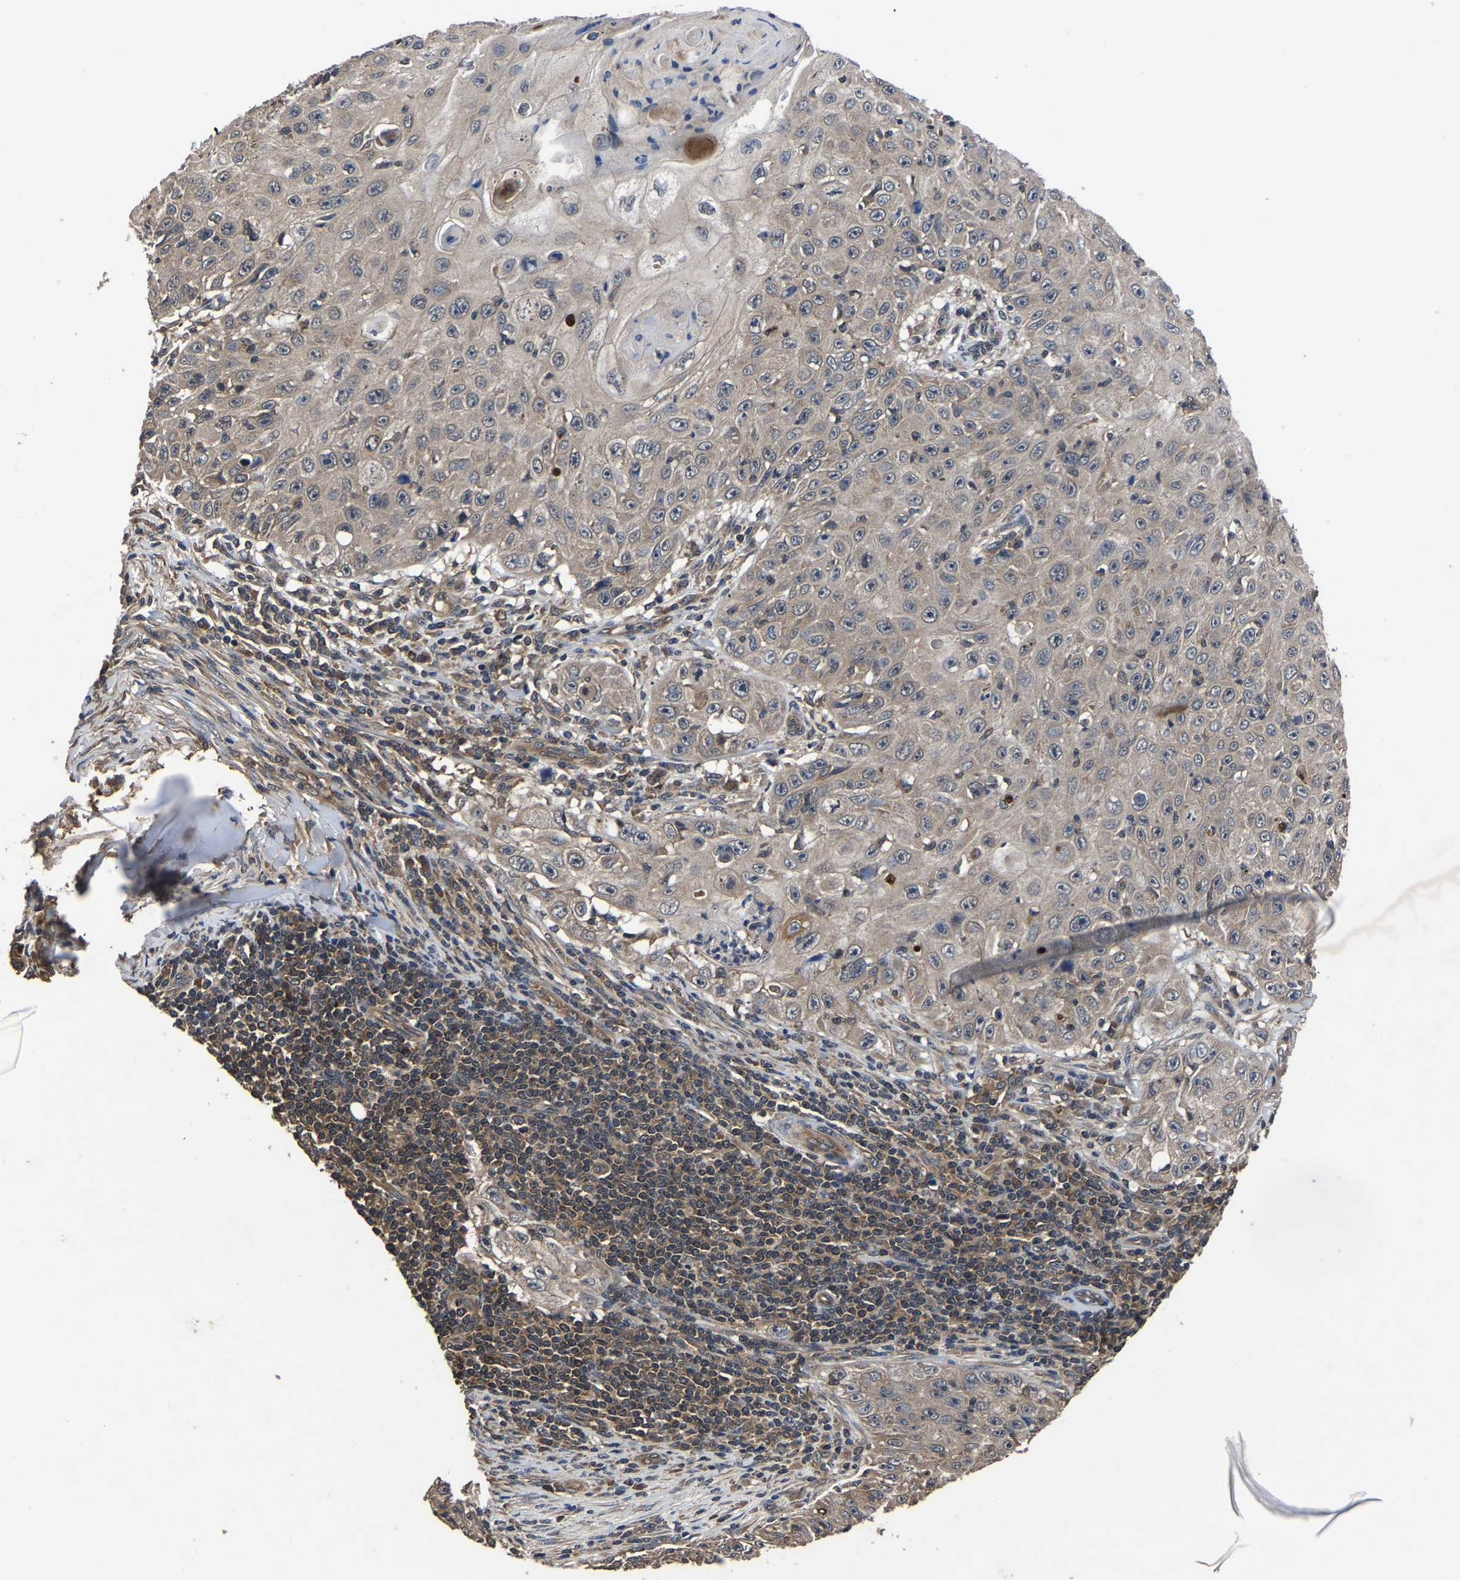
{"staining": {"intensity": "weak", "quantity": "<25%", "location": "cytoplasmic/membranous"}, "tissue": "skin cancer", "cell_type": "Tumor cells", "image_type": "cancer", "snomed": [{"axis": "morphology", "description": "Squamous cell carcinoma, NOS"}, {"axis": "topography", "description": "Skin"}], "caption": "The image reveals no significant staining in tumor cells of skin cancer.", "gene": "CRYZL1", "patient": {"sex": "male", "age": 86}}